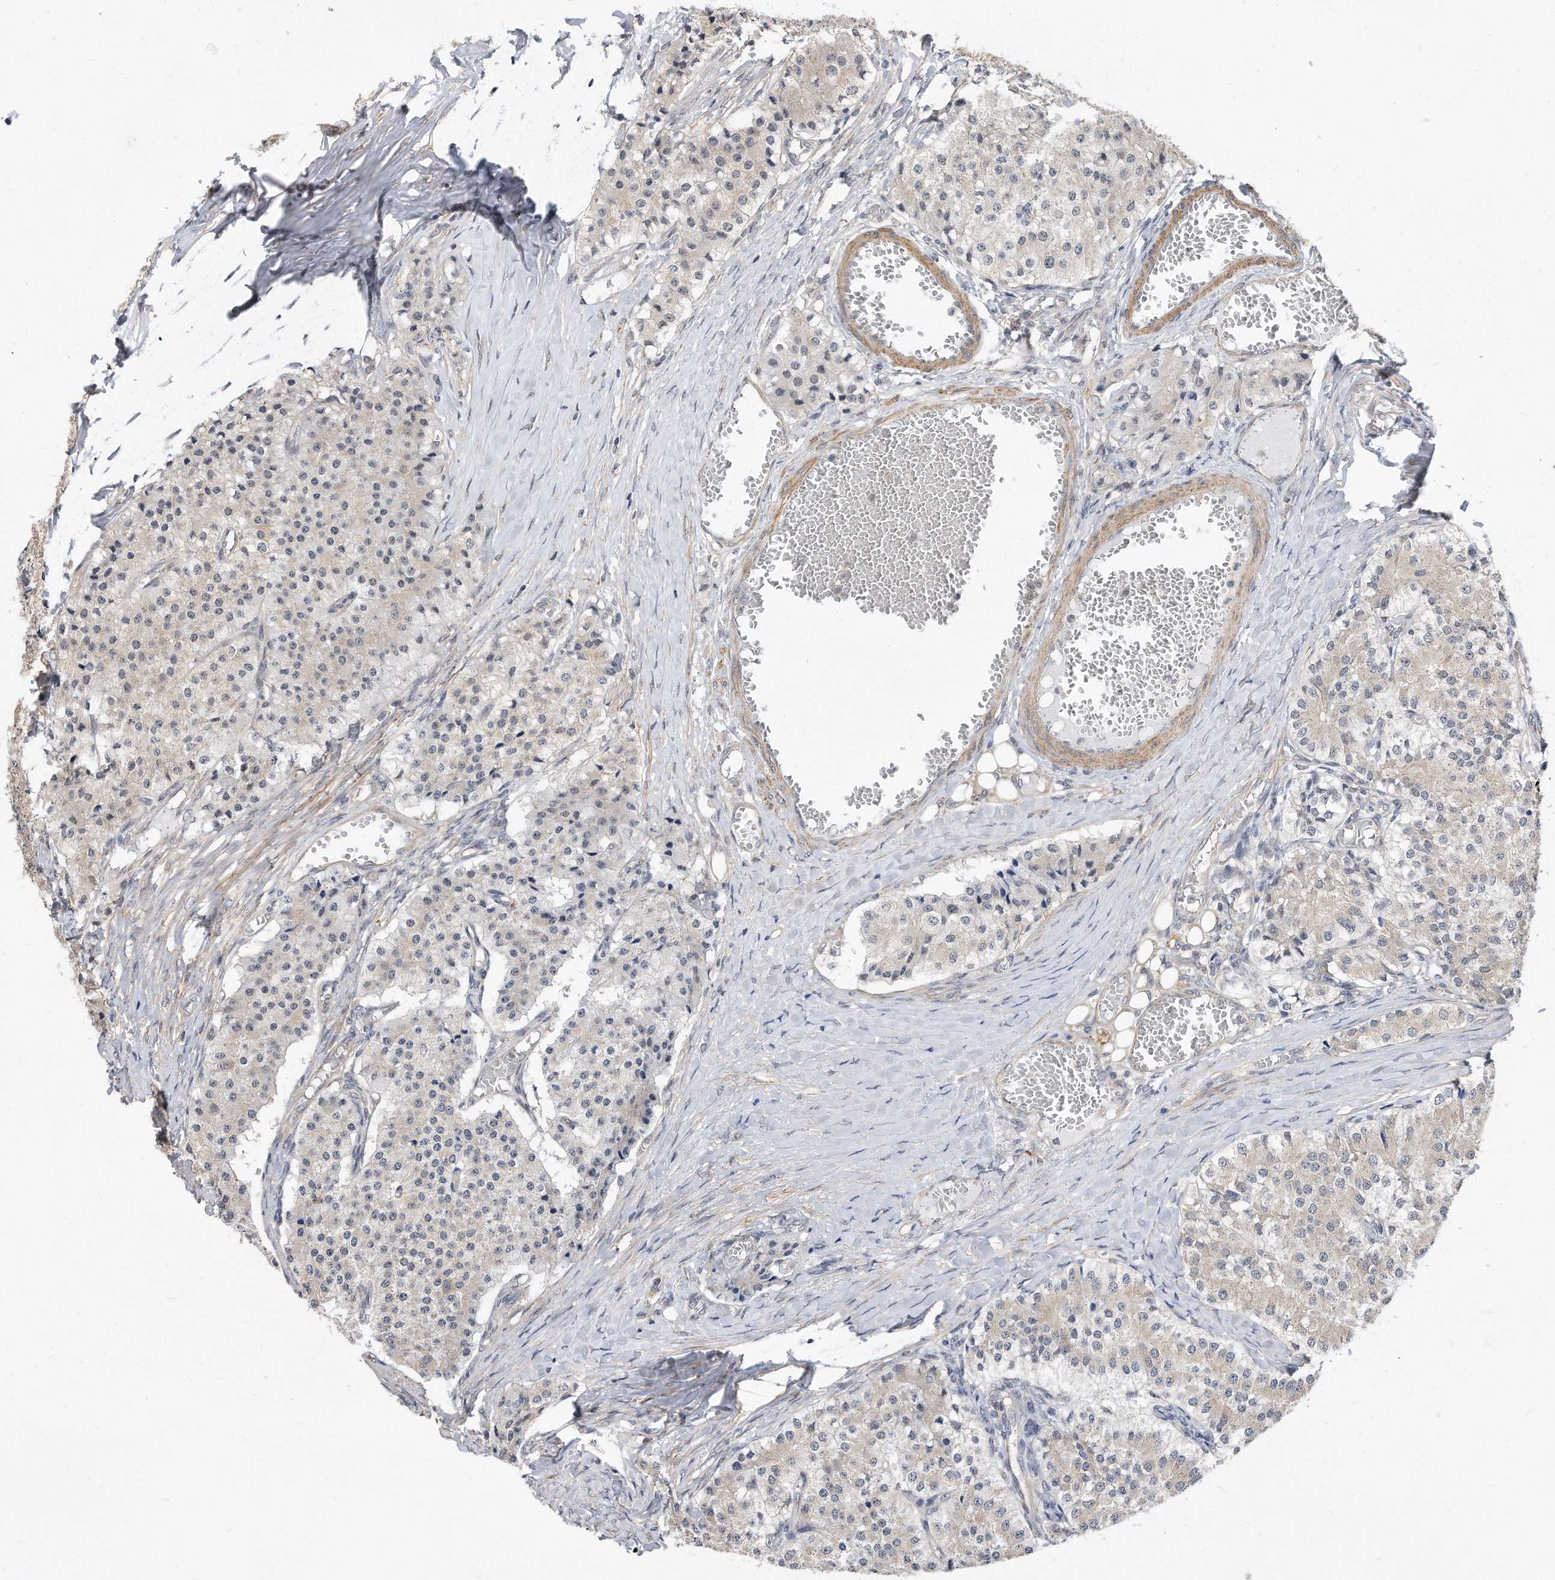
{"staining": {"intensity": "weak", "quantity": "<25%", "location": "cytoplasmic/membranous"}, "tissue": "carcinoid", "cell_type": "Tumor cells", "image_type": "cancer", "snomed": [{"axis": "morphology", "description": "Carcinoid, malignant, NOS"}, {"axis": "topography", "description": "Colon"}], "caption": "Immunohistochemistry (IHC) of human carcinoid (malignant) shows no staining in tumor cells. (Stains: DAB (3,3'-diaminobenzidine) immunohistochemistry (IHC) with hematoxylin counter stain, Microscopy: brightfield microscopy at high magnification).", "gene": "TCP1", "patient": {"sex": "female", "age": 52}}